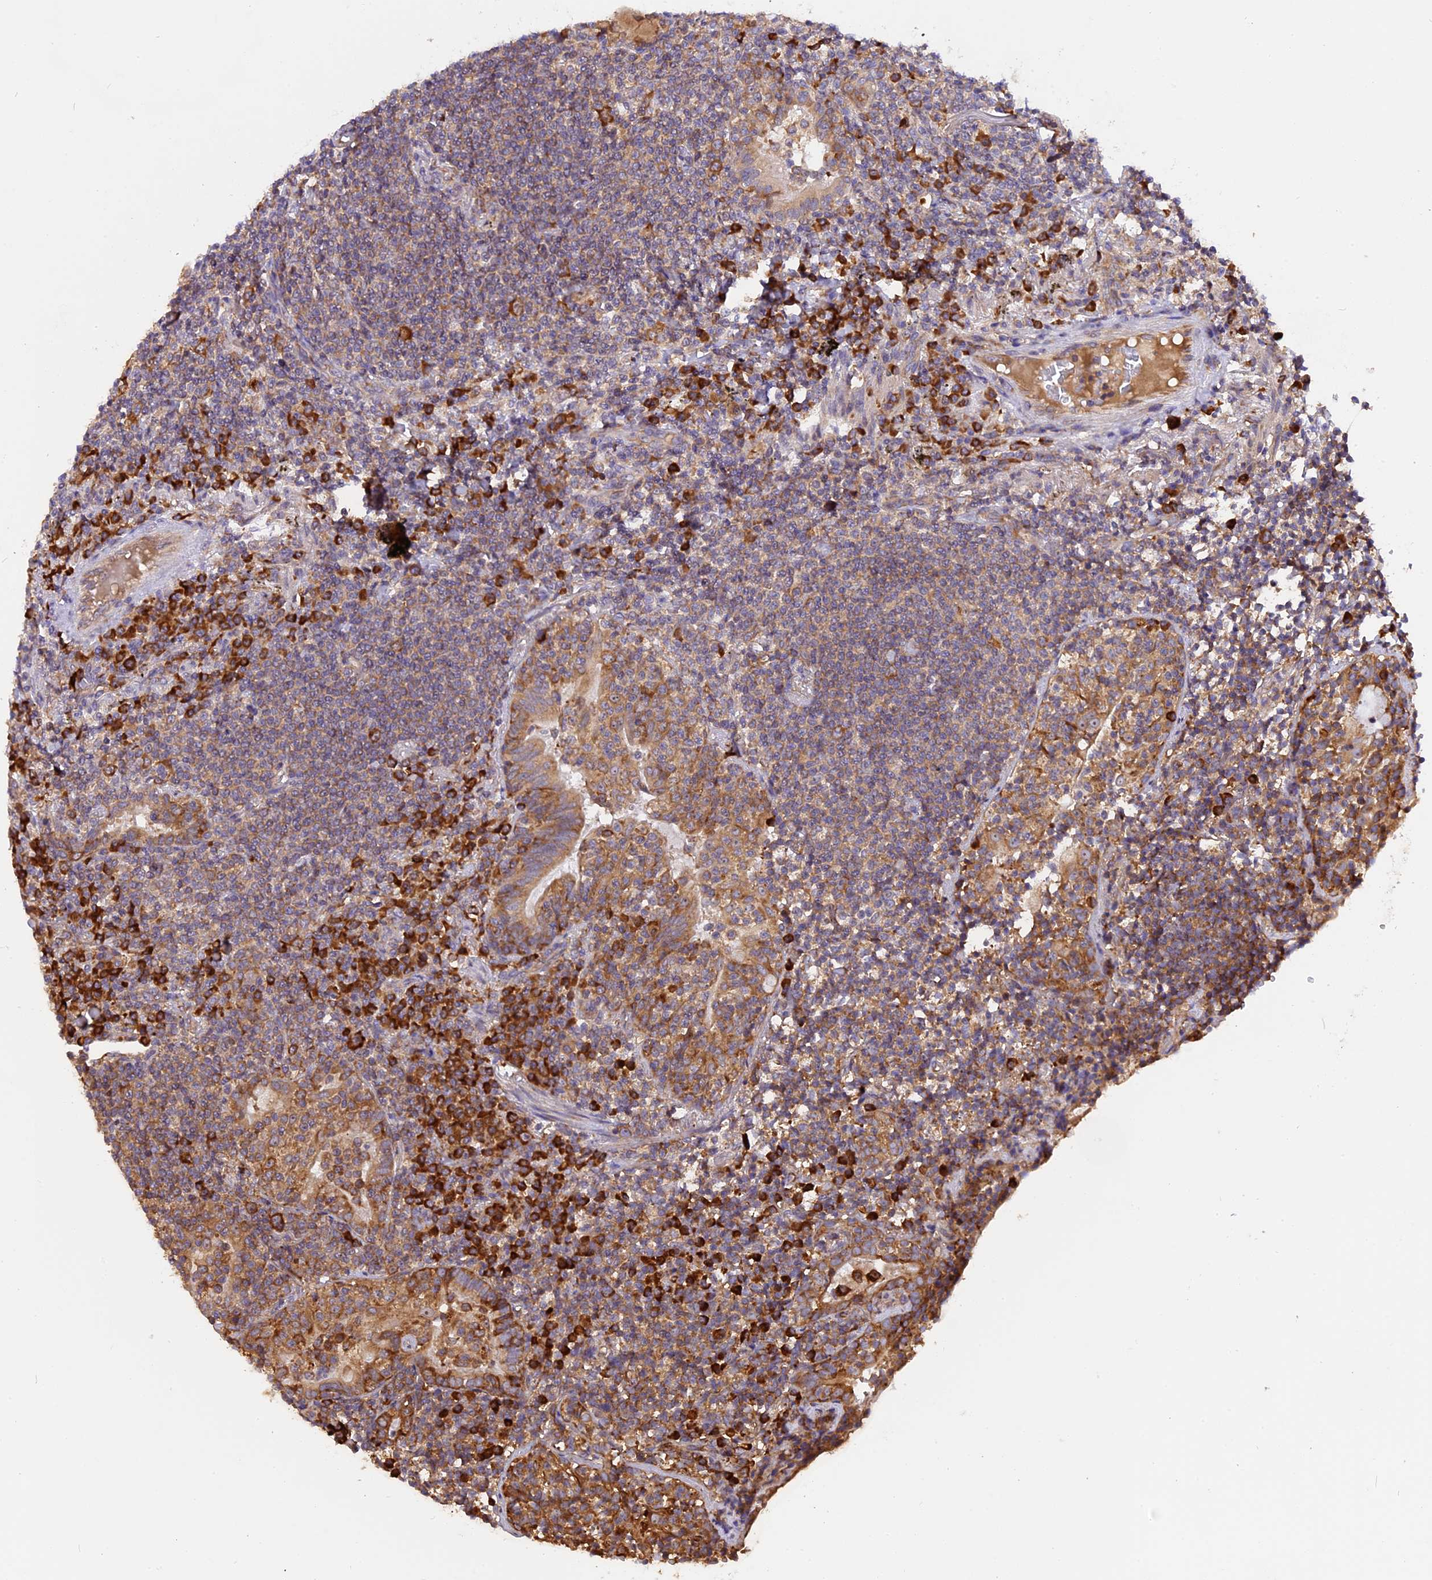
{"staining": {"intensity": "weak", "quantity": "25%-75%", "location": "cytoplasmic/membranous"}, "tissue": "lymphoma", "cell_type": "Tumor cells", "image_type": "cancer", "snomed": [{"axis": "morphology", "description": "Malignant lymphoma, non-Hodgkin's type, Low grade"}, {"axis": "topography", "description": "Lung"}], "caption": "Immunohistochemistry (IHC) of human lymphoma exhibits low levels of weak cytoplasmic/membranous staining in about 25%-75% of tumor cells. (Stains: DAB in brown, nuclei in blue, Microscopy: brightfield microscopy at high magnification).", "gene": "GNPTAB", "patient": {"sex": "female", "age": 71}}